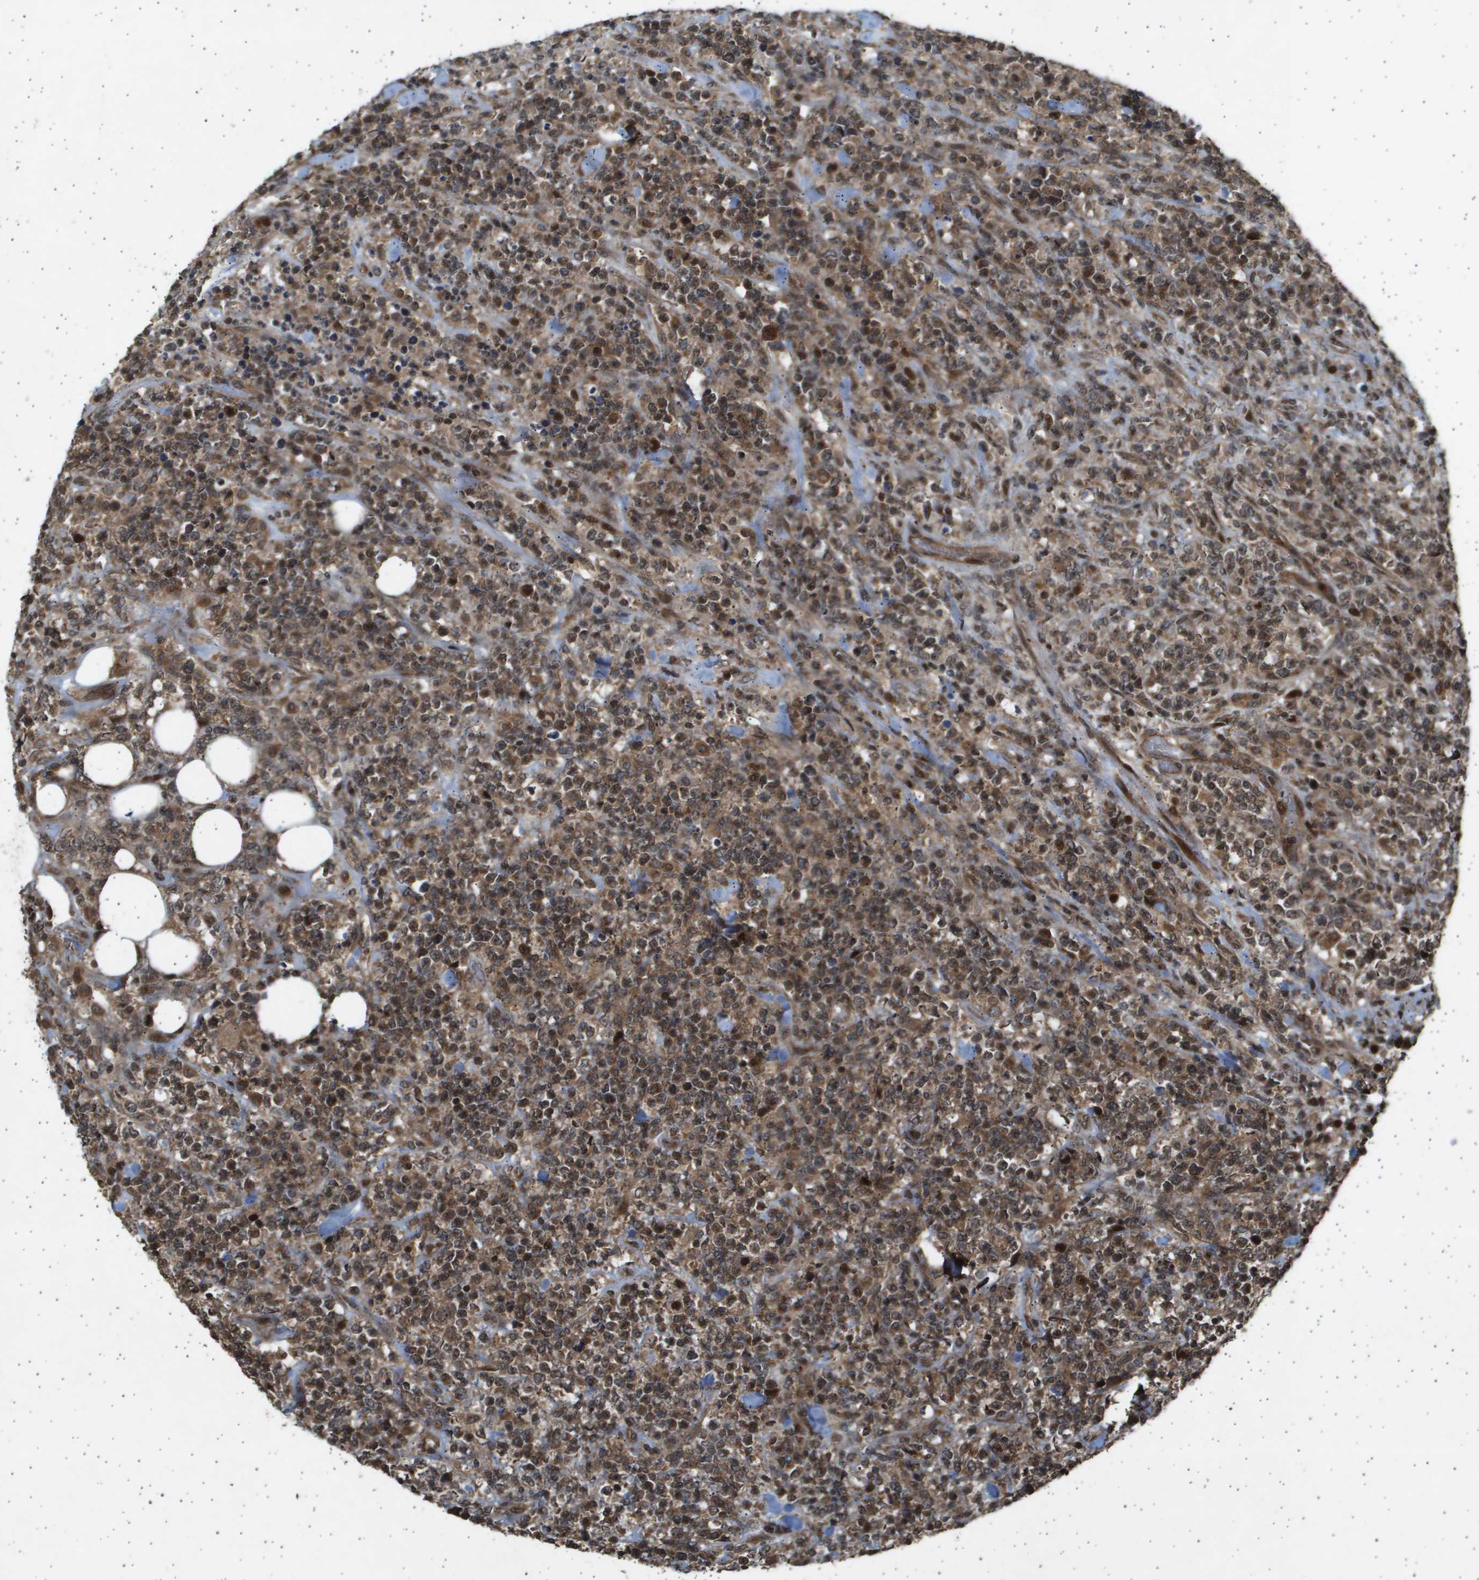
{"staining": {"intensity": "moderate", "quantity": ">75%", "location": "cytoplasmic/membranous,nuclear"}, "tissue": "lymphoma", "cell_type": "Tumor cells", "image_type": "cancer", "snomed": [{"axis": "morphology", "description": "Malignant lymphoma, non-Hodgkin's type, High grade"}, {"axis": "topography", "description": "Soft tissue"}], "caption": "Immunohistochemical staining of lymphoma reveals moderate cytoplasmic/membranous and nuclear protein expression in approximately >75% of tumor cells. (DAB IHC, brown staining for protein, blue staining for nuclei).", "gene": "TNRC6A", "patient": {"sex": "male", "age": 18}}